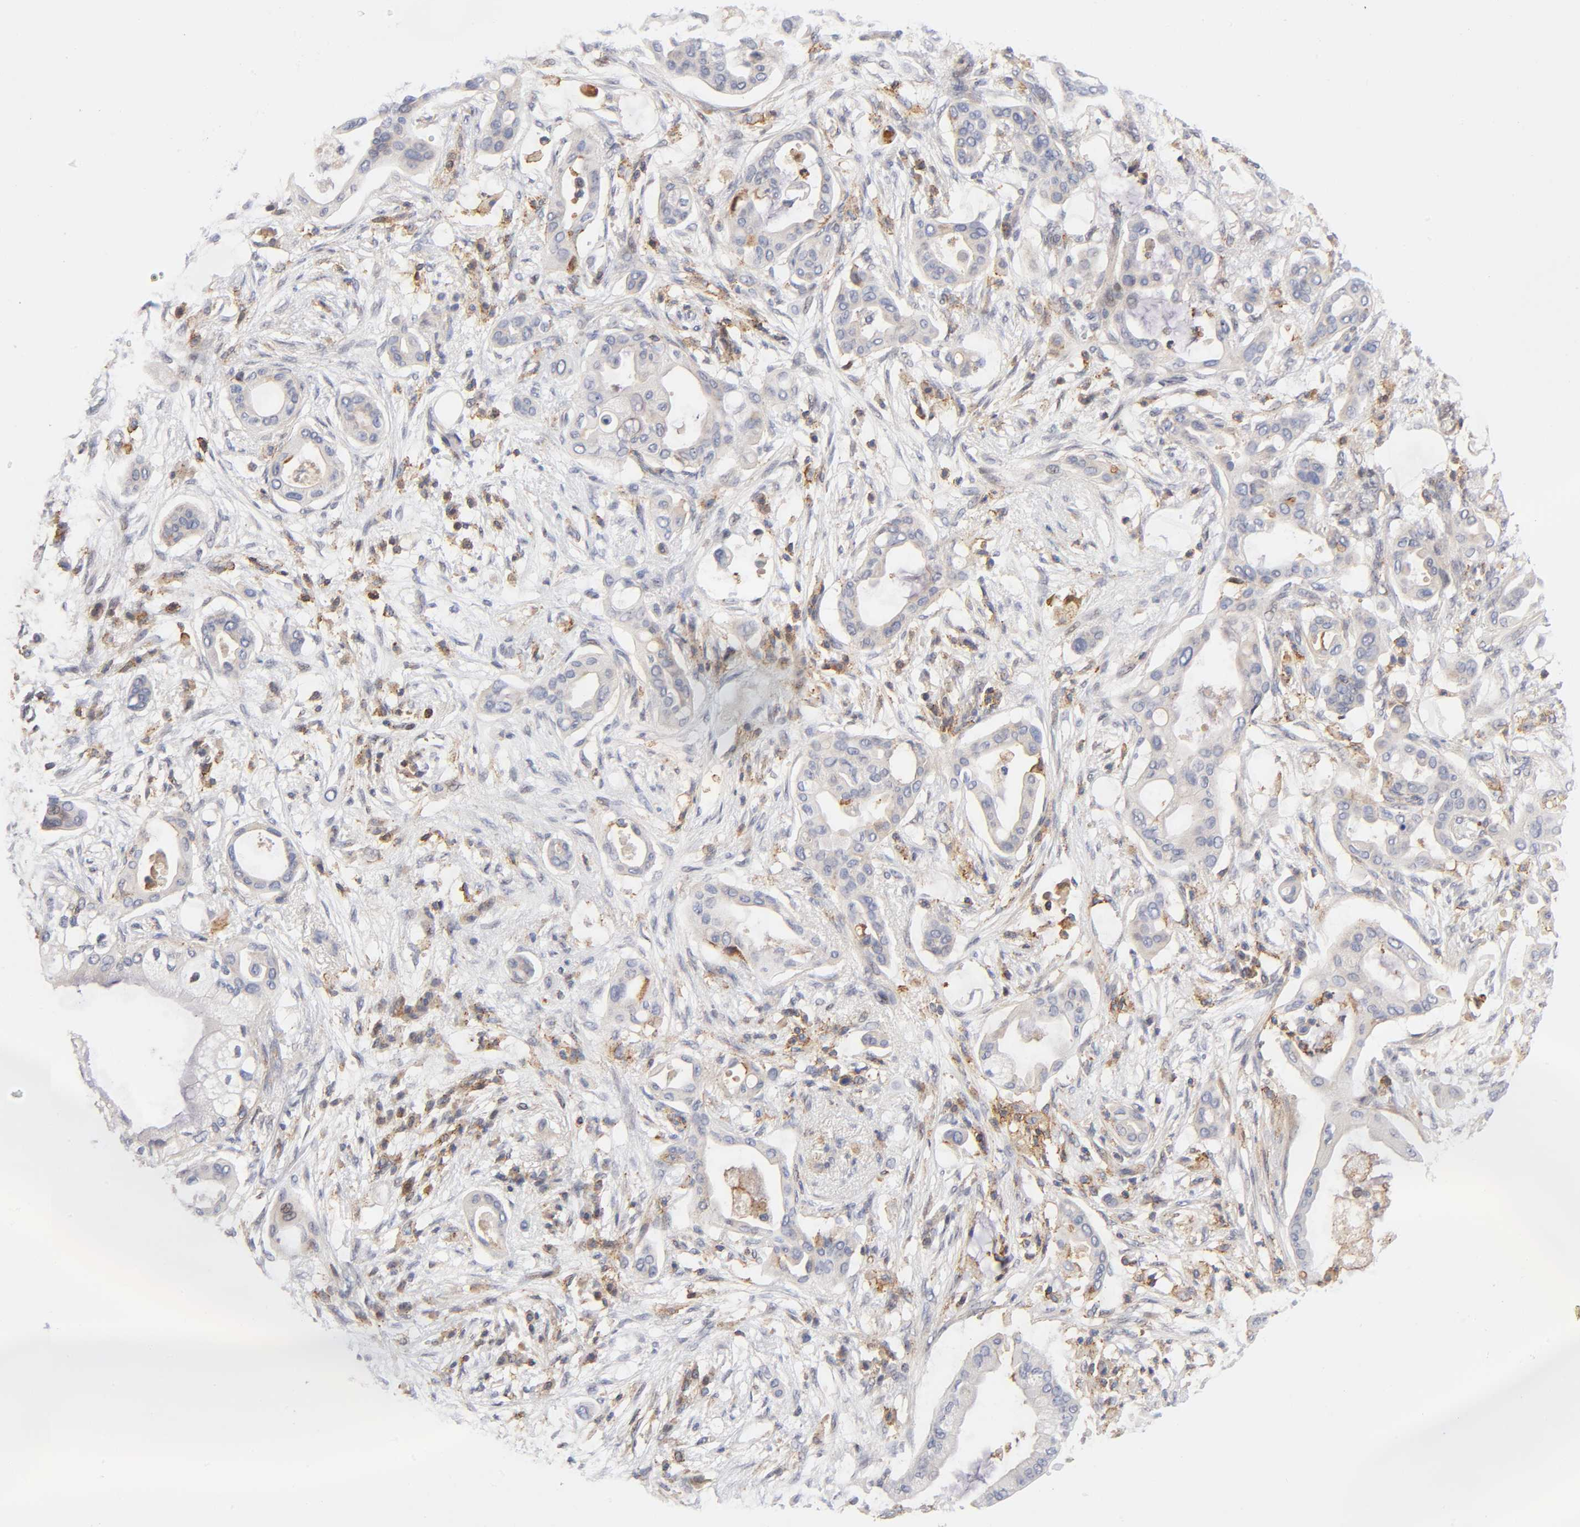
{"staining": {"intensity": "weak", "quantity": "25%-75%", "location": "cytoplasmic/membranous"}, "tissue": "pancreatic cancer", "cell_type": "Tumor cells", "image_type": "cancer", "snomed": [{"axis": "morphology", "description": "Adenocarcinoma, NOS"}, {"axis": "morphology", "description": "Adenocarcinoma, metastatic, NOS"}, {"axis": "topography", "description": "Lymph node"}, {"axis": "topography", "description": "Pancreas"}, {"axis": "topography", "description": "Duodenum"}], "caption": "Pancreatic metastatic adenocarcinoma stained with a protein marker reveals weak staining in tumor cells.", "gene": "ANXA7", "patient": {"sex": "female", "age": 64}}